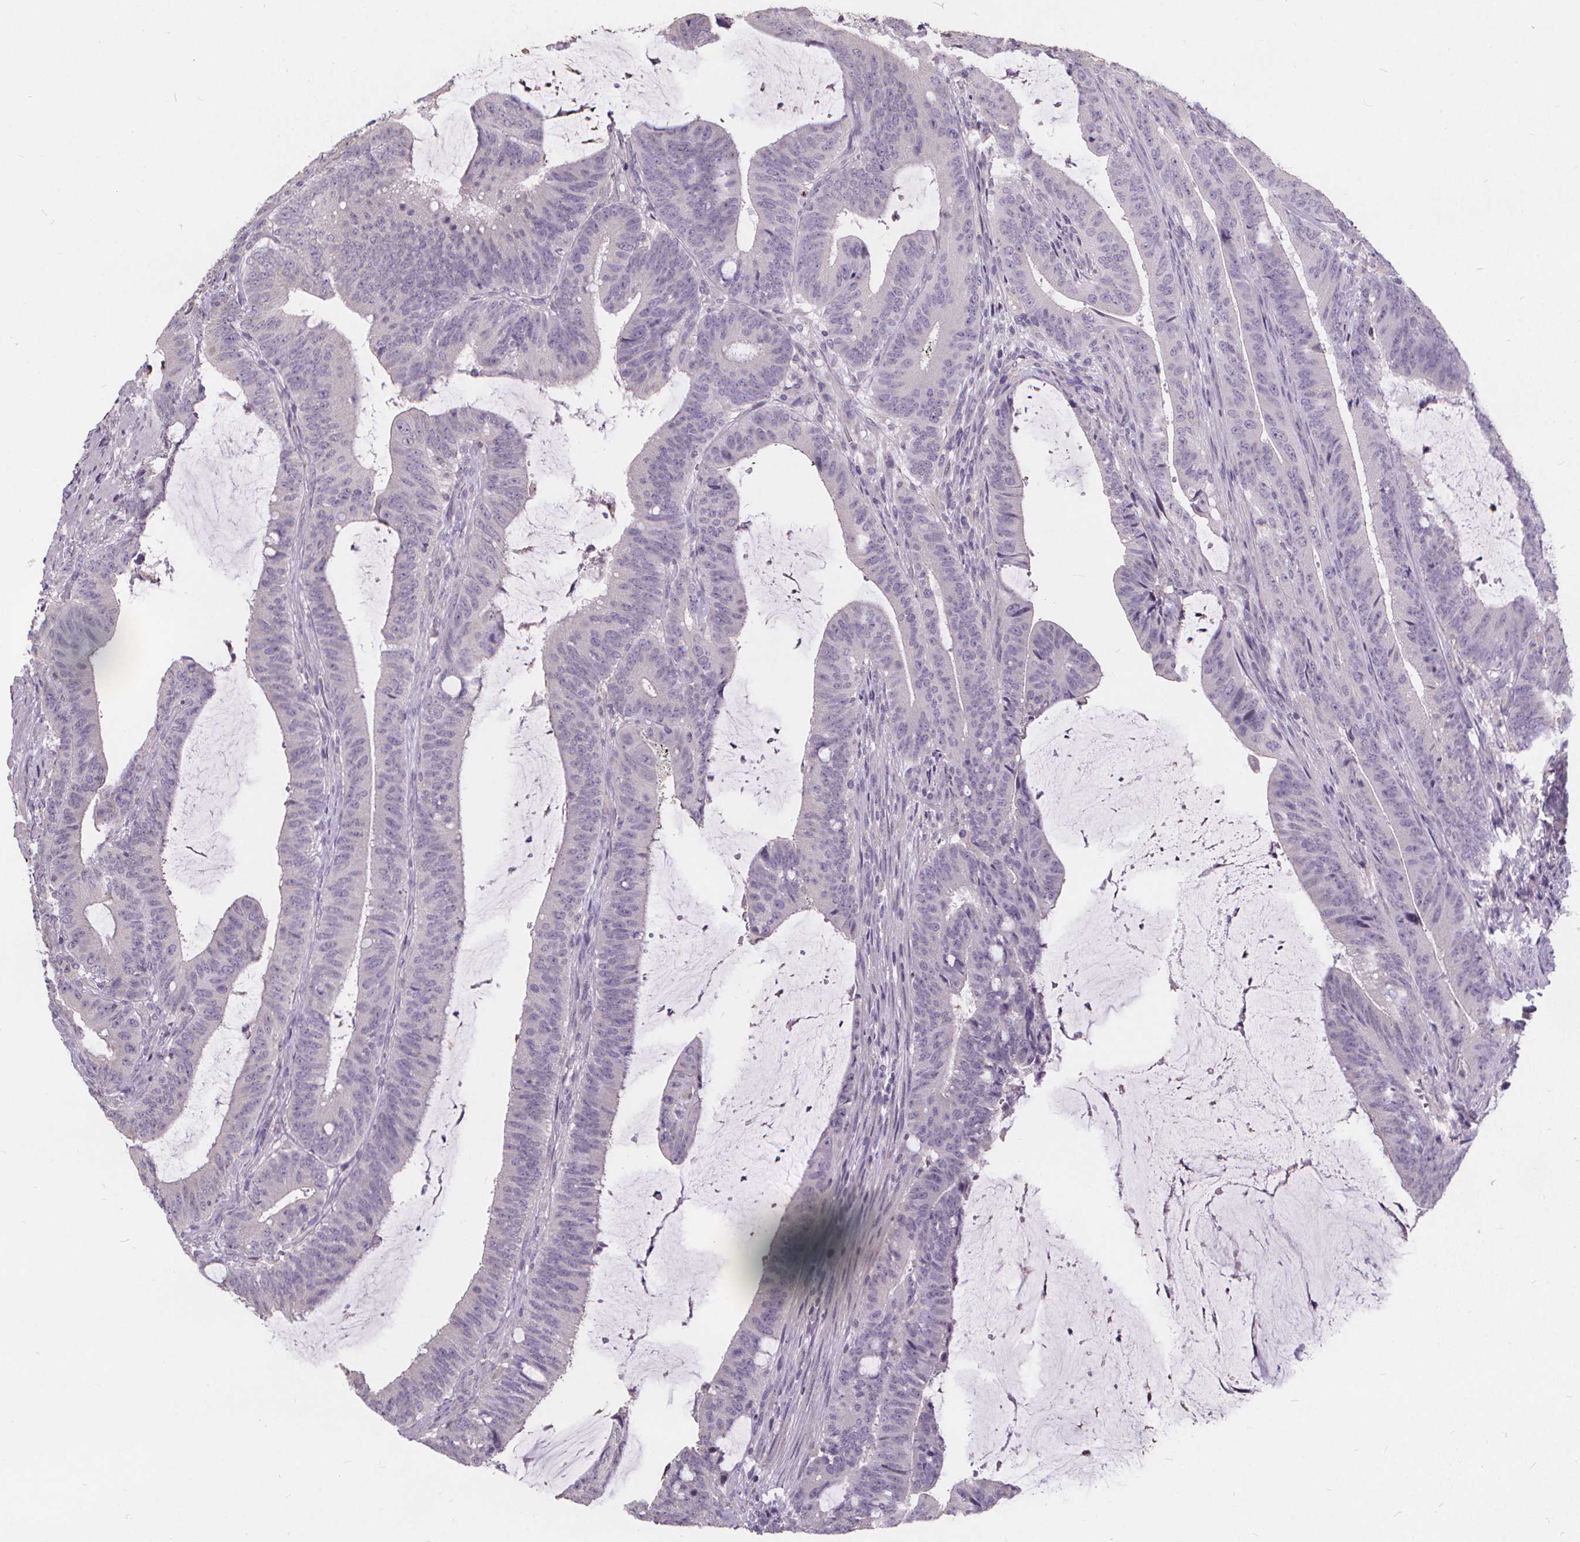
{"staining": {"intensity": "negative", "quantity": "none", "location": "none"}, "tissue": "colorectal cancer", "cell_type": "Tumor cells", "image_type": "cancer", "snomed": [{"axis": "morphology", "description": "Adenocarcinoma, NOS"}, {"axis": "topography", "description": "Colon"}], "caption": "Adenocarcinoma (colorectal) stained for a protein using immunohistochemistry exhibits no positivity tumor cells.", "gene": "ATP6V1D", "patient": {"sex": "female", "age": 43}}